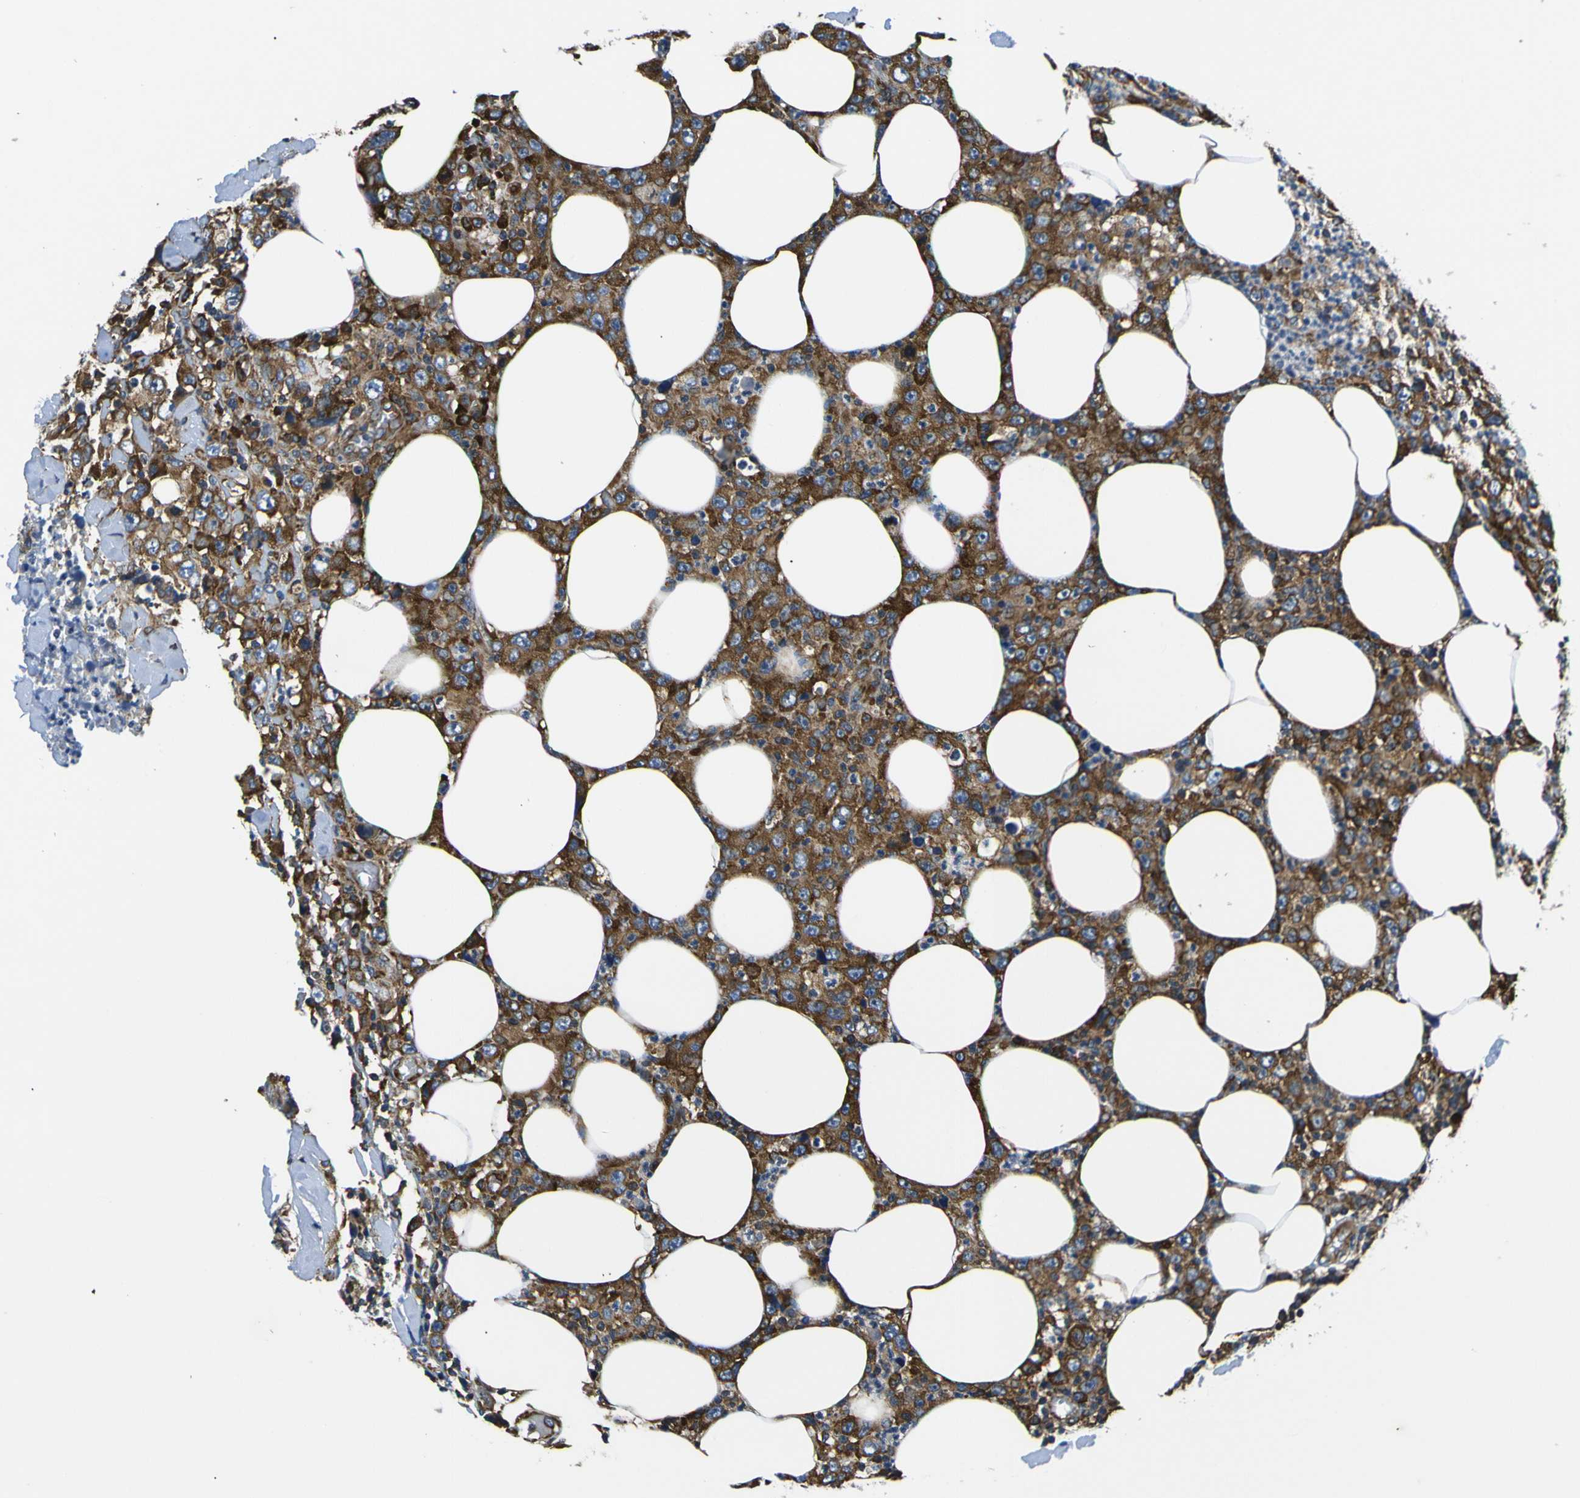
{"staining": {"intensity": "strong", "quantity": ">75%", "location": "cytoplasmic/membranous"}, "tissue": "thyroid cancer", "cell_type": "Tumor cells", "image_type": "cancer", "snomed": [{"axis": "morphology", "description": "Carcinoma, NOS"}, {"axis": "topography", "description": "Thyroid gland"}], "caption": "Strong cytoplasmic/membranous protein positivity is appreciated in about >75% of tumor cells in thyroid cancer. (brown staining indicates protein expression, while blue staining denotes nuclei).", "gene": "RPSA", "patient": {"sex": "female", "age": 77}}